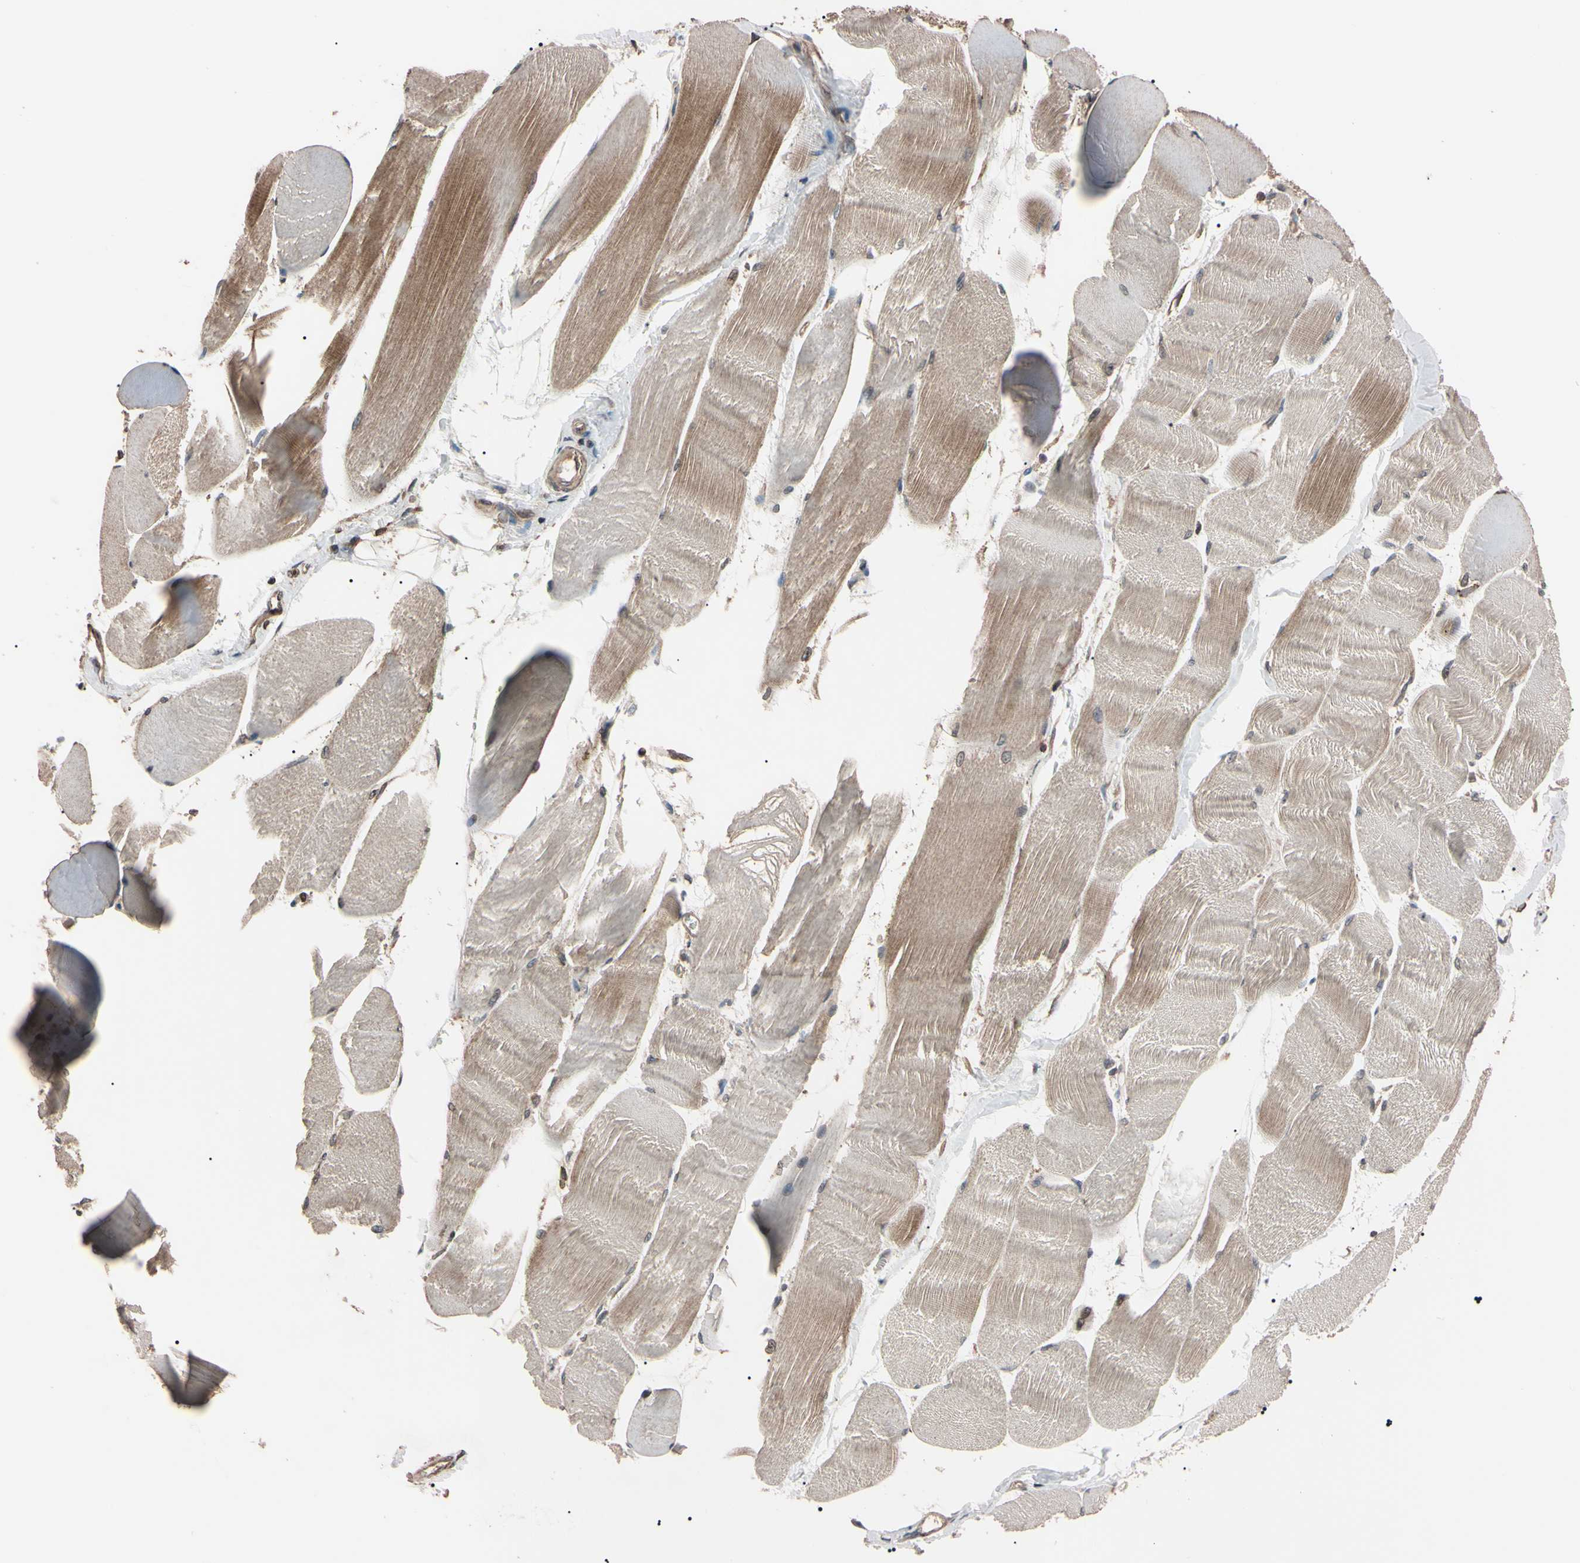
{"staining": {"intensity": "moderate", "quantity": "25%-75%", "location": "cytoplasmic/membranous"}, "tissue": "skeletal muscle", "cell_type": "Myocytes", "image_type": "normal", "snomed": [{"axis": "morphology", "description": "Normal tissue, NOS"}, {"axis": "morphology", "description": "Squamous cell carcinoma, NOS"}, {"axis": "topography", "description": "Skeletal muscle"}], "caption": "IHC histopathology image of normal human skeletal muscle stained for a protein (brown), which shows medium levels of moderate cytoplasmic/membranous expression in approximately 25%-75% of myocytes.", "gene": "TNFRSF1A", "patient": {"sex": "male", "age": 51}}